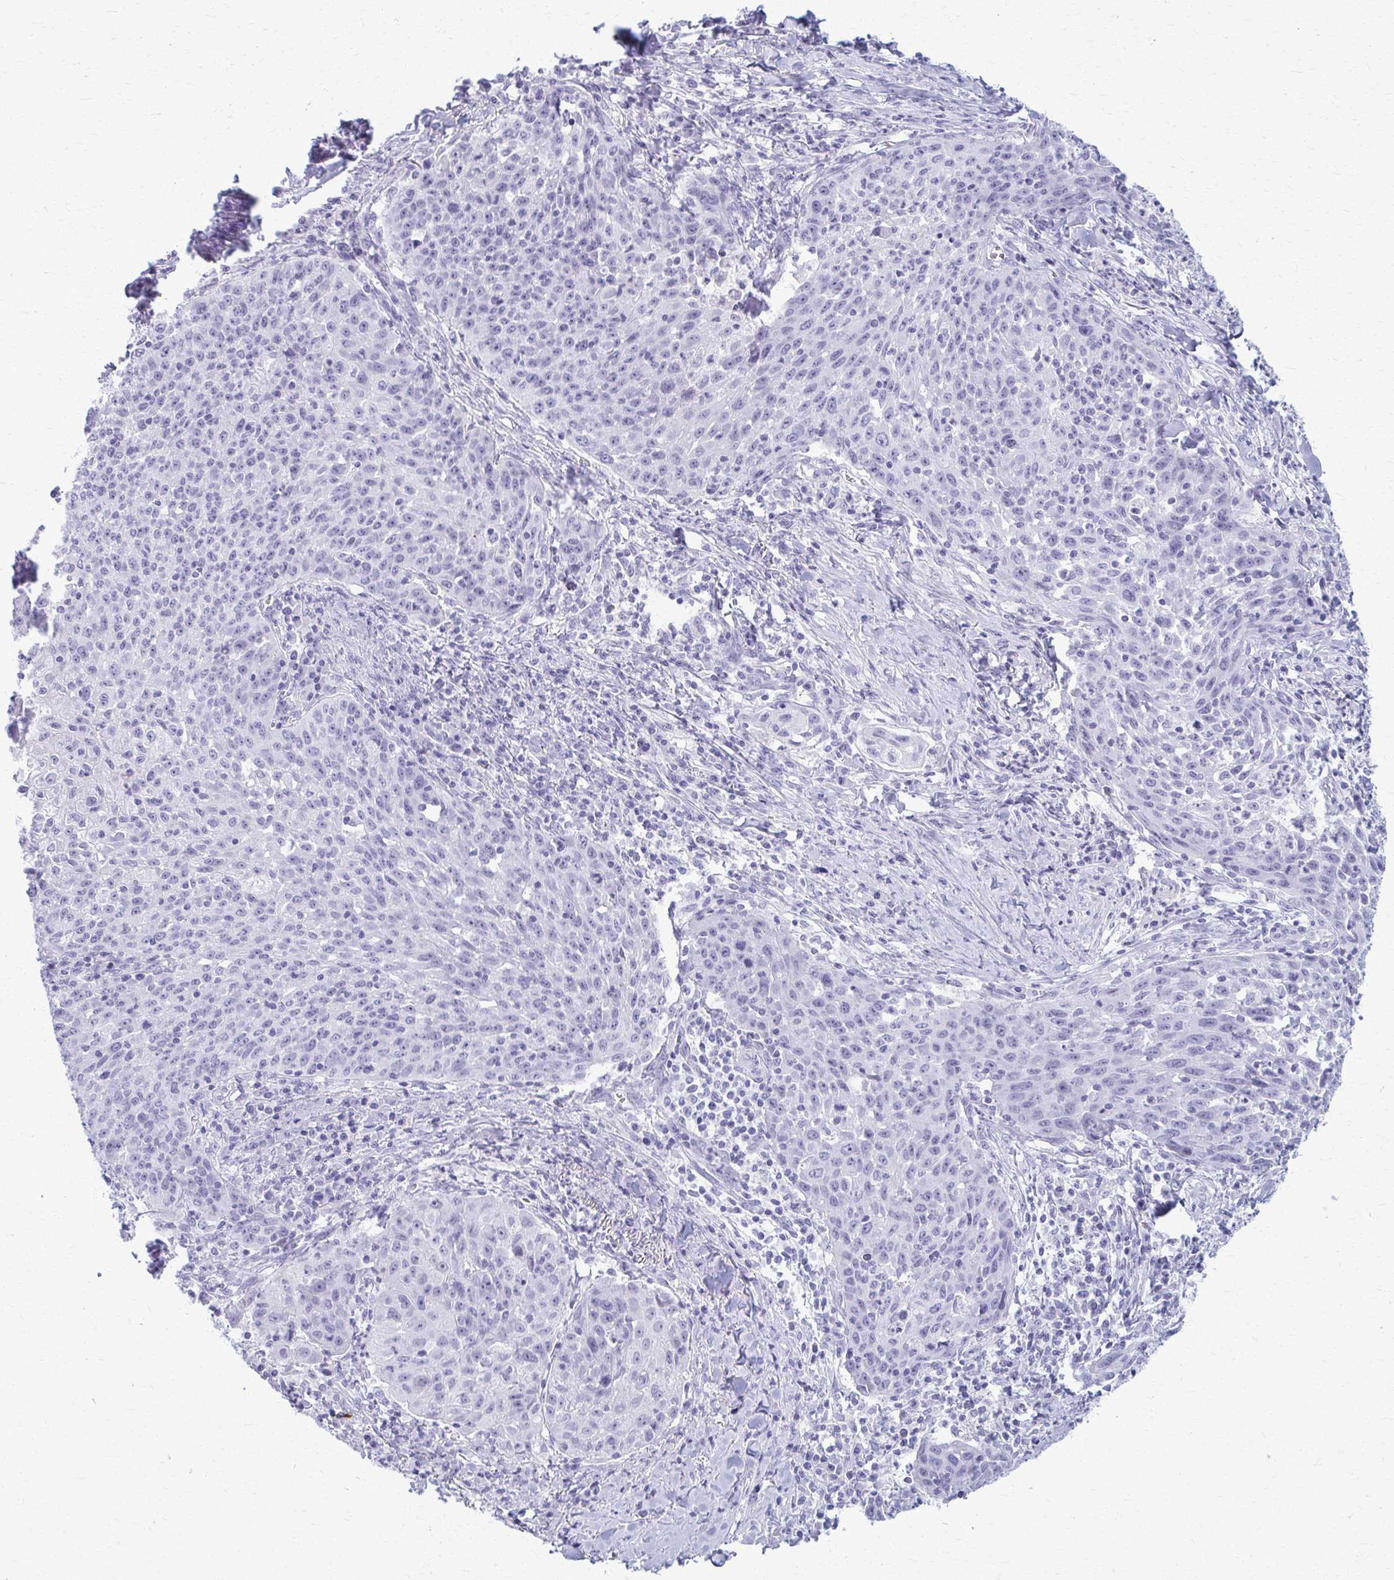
{"staining": {"intensity": "negative", "quantity": "none", "location": "none"}, "tissue": "lung cancer", "cell_type": "Tumor cells", "image_type": "cancer", "snomed": [{"axis": "morphology", "description": "Squamous cell carcinoma, NOS"}, {"axis": "morphology", "description": "Squamous cell carcinoma, metastatic, NOS"}, {"axis": "topography", "description": "Bronchus"}, {"axis": "topography", "description": "Lung"}], "caption": "A photomicrograph of lung metastatic squamous cell carcinoma stained for a protein shows no brown staining in tumor cells.", "gene": "ACSM2B", "patient": {"sex": "male", "age": 62}}